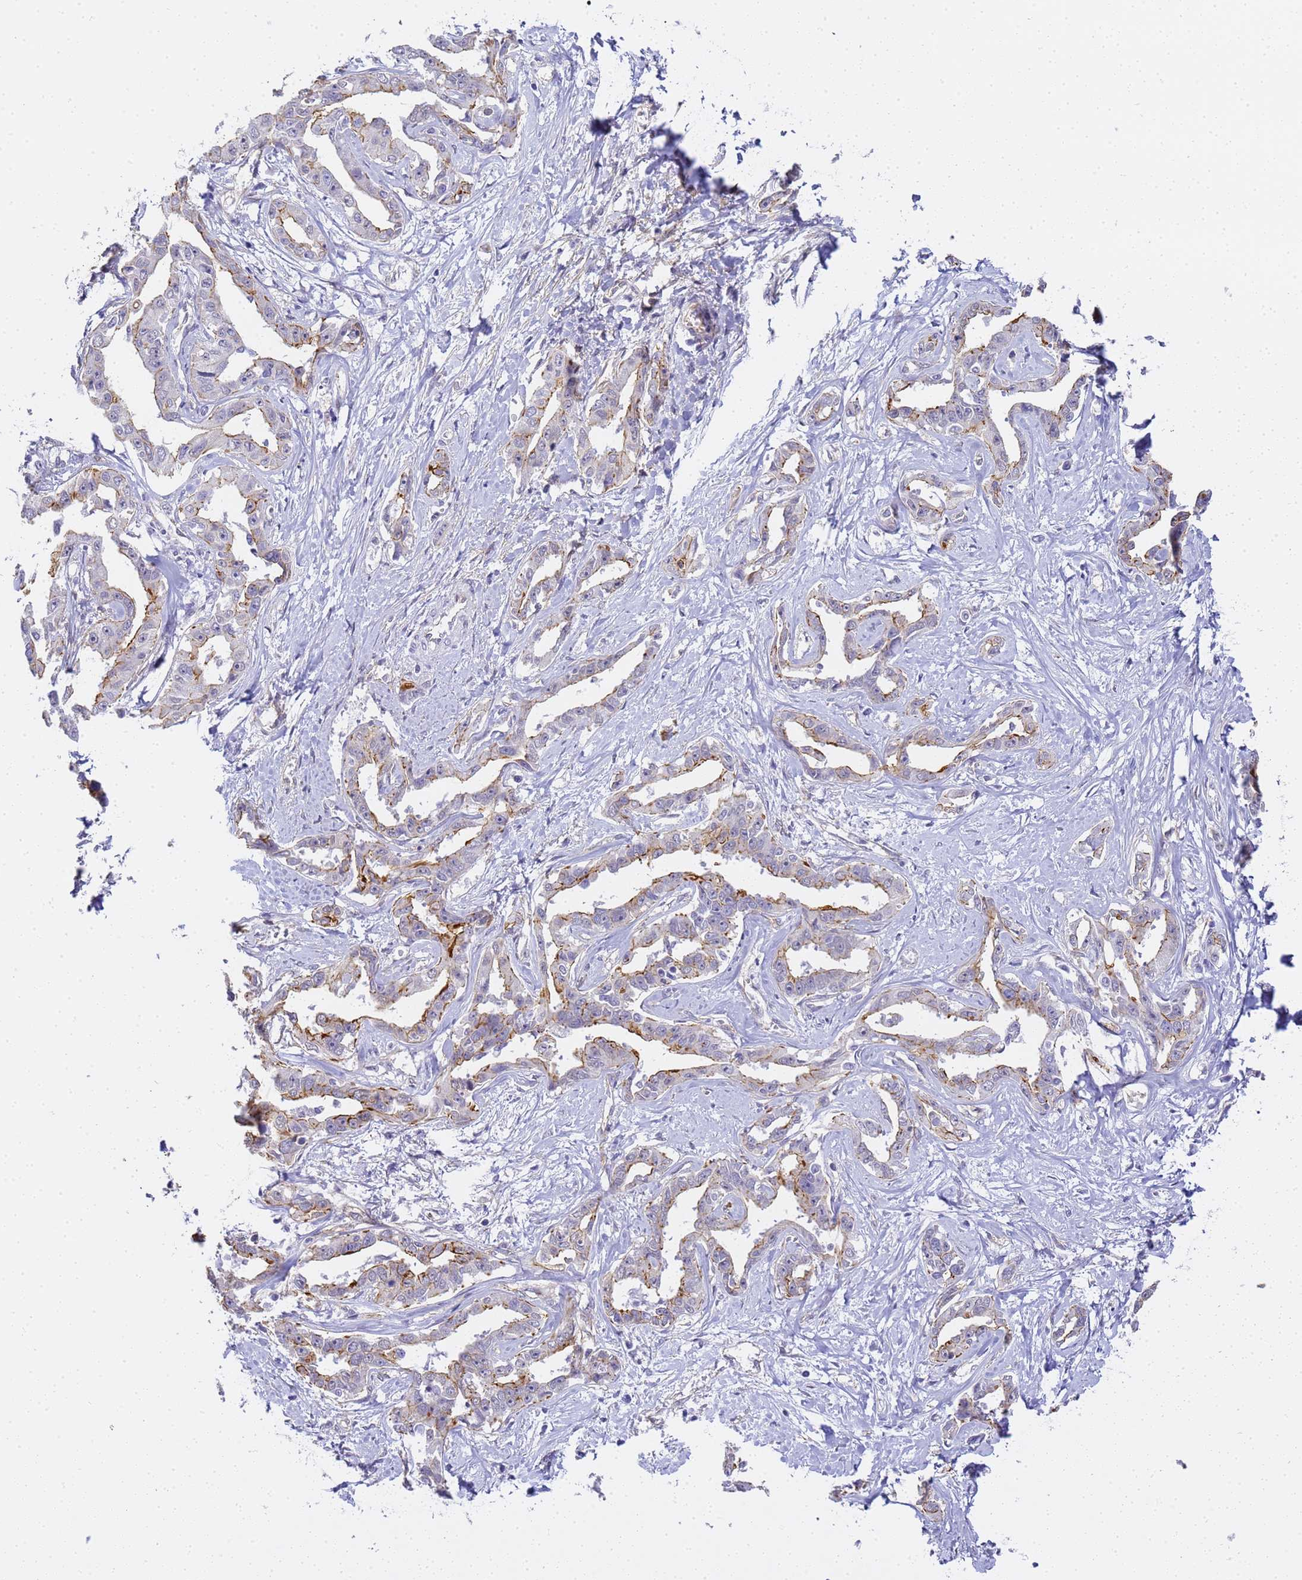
{"staining": {"intensity": "moderate", "quantity": "<25%", "location": "cytoplasmic/membranous"}, "tissue": "liver cancer", "cell_type": "Tumor cells", "image_type": "cancer", "snomed": [{"axis": "morphology", "description": "Cholangiocarcinoma"}, {"axis": "topography", "description": "Liver"}], "caption": "The photomicrograph exhibits staining of liver cancer (cholangiocarcinoma), revealing moderate cytoplasmic/membranous protein positivity (brown color) within tumor cells.", "gene": "GON4L", "patient": {"sex": "male", "age": 59}}